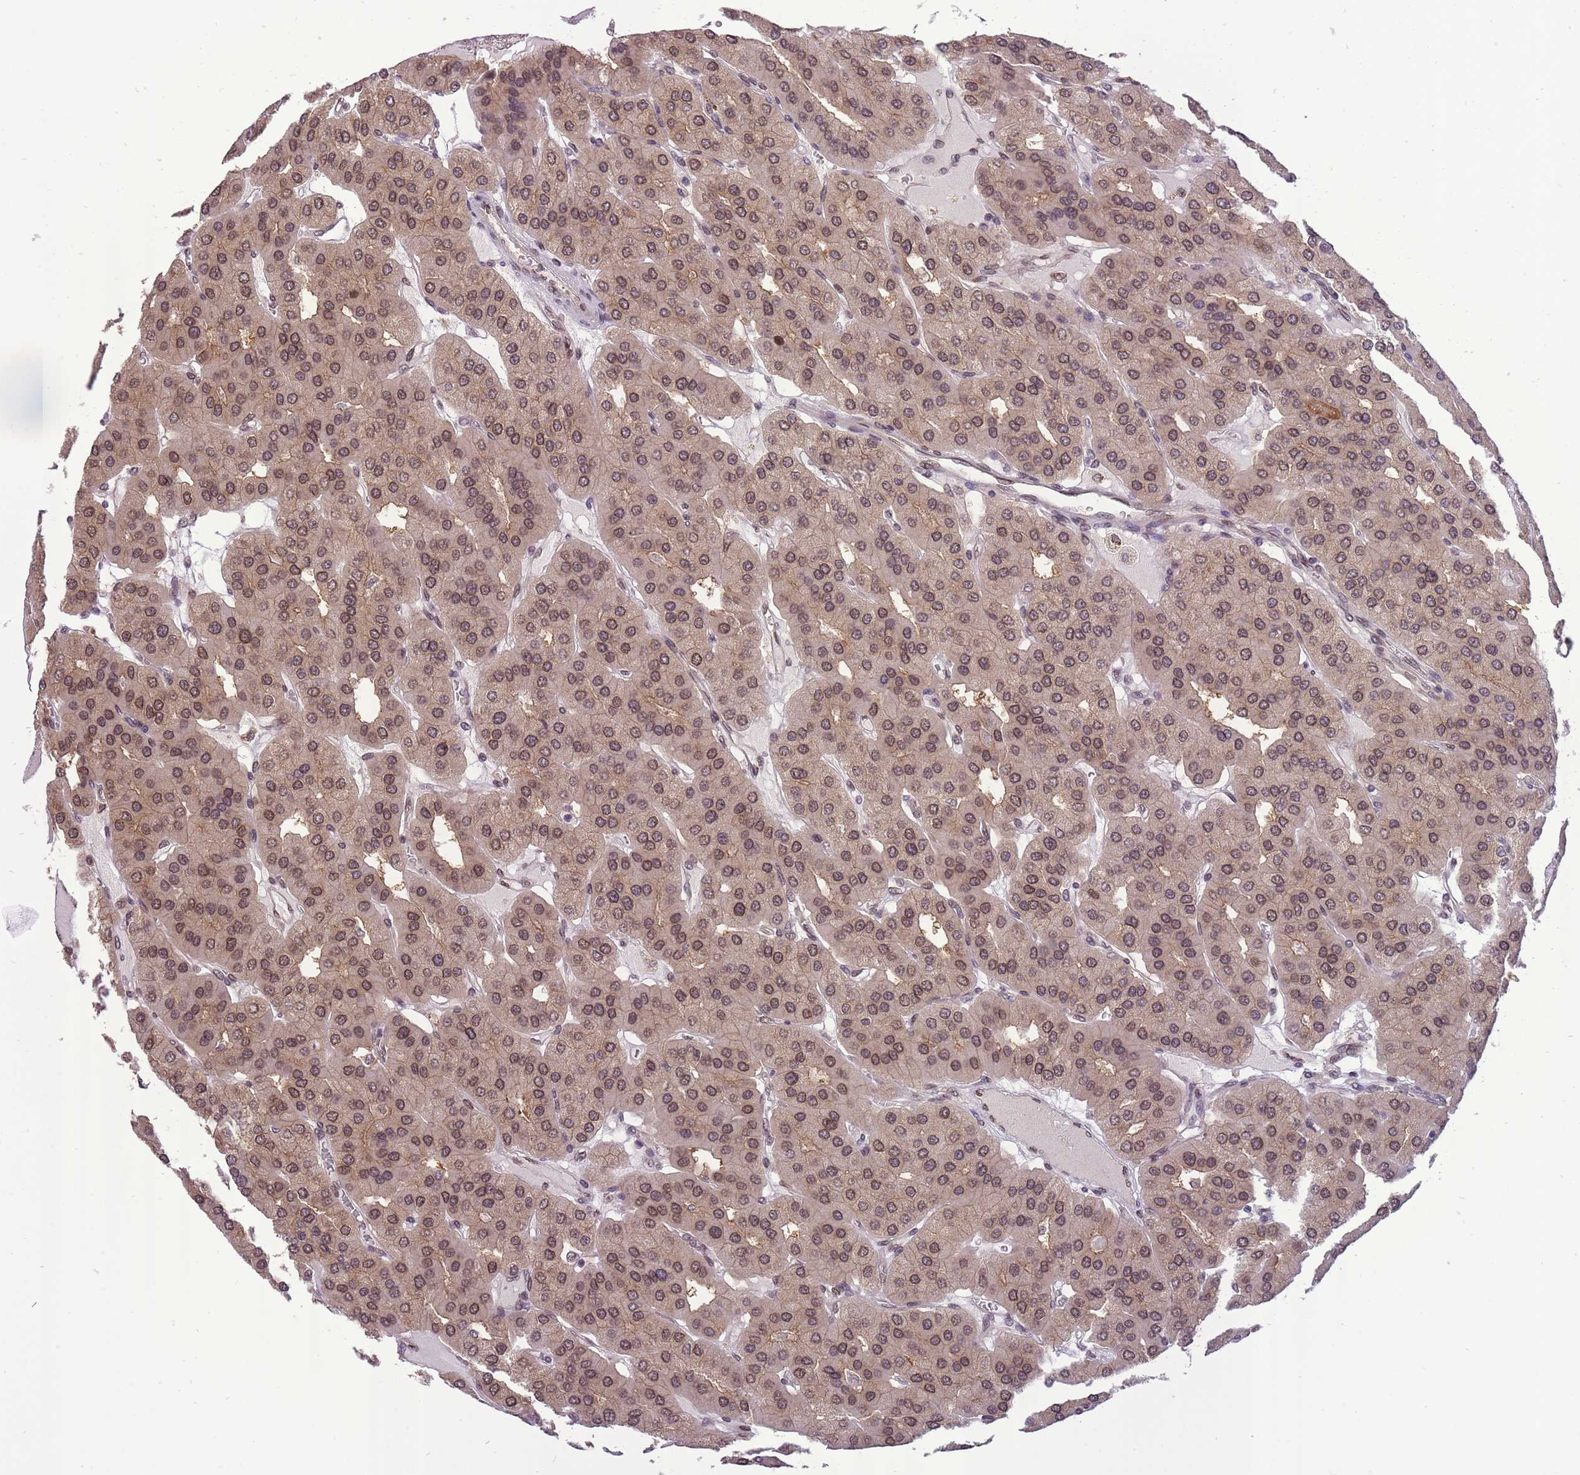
{"staining": {"intensity": "moderate", "quantity": ">75%", "location": "nuclear"}, "tissue": "parathyroid gland", "cell_type": "Glandular cells", "image_type": "normal", "snomed": [{"axis": "morphology", "description": "Normal tissue, NOS"}, {"axis": "morphology", "description": "Adenoma, NOS"}, {"axis": "topography", "description": "Parathyroid gland"}], "caption": "Immunohistochemistry (IHC) micrograph of benign parathyroid gland: human parathyroid gland stained using IHC demonstrates medium levels of moderate protein expression localized specifically in the nuclear of glandular cells, appearing as a nuclear brown color.", "gene": "CDIP1", "patient": {"sex": "female", "age": 86}}